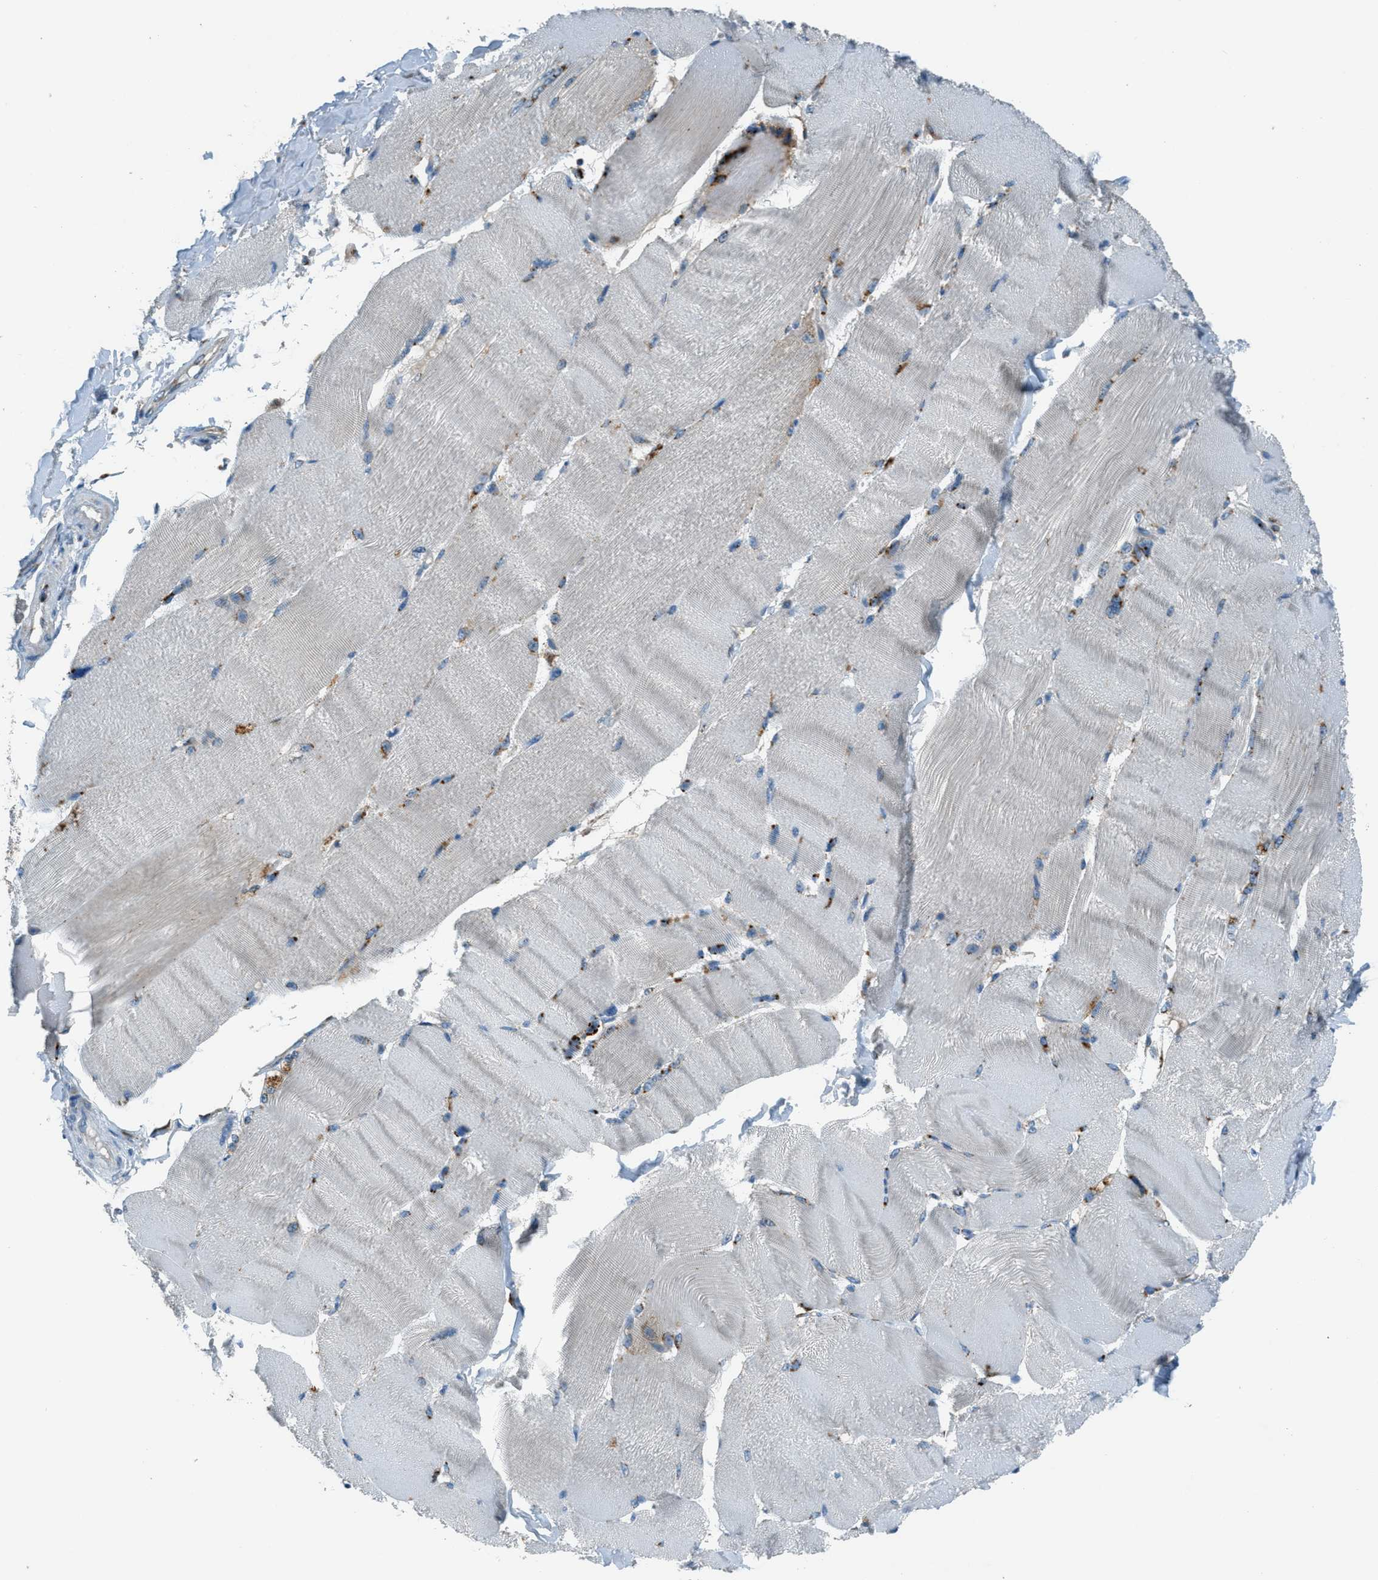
{"staining": {"intensity": "negative", "quantity": "none", "location": "none"}, "tissue": "skeletal muscle", "cell_type": "Myocytes", "image_type": "normal", "snomed": [{"axis": "morphology", "description": "Normal tissue, NOS"}, {"axis": "topography", "description": "Skin"}, {"axis": "topography", "description": "Skeletal muscle"}], "caption": "DAB (3,3'-diaminobenzidine) immunohistochemical staining of normal skeletal muscle displays no significant staining in myocytes. (Brightfield microscopy of DAB (3,3'-diaminobenzidine) IHC at high magnification).", "gene": "BCKDK", "patient": {"sex": "male", "age": 83}}